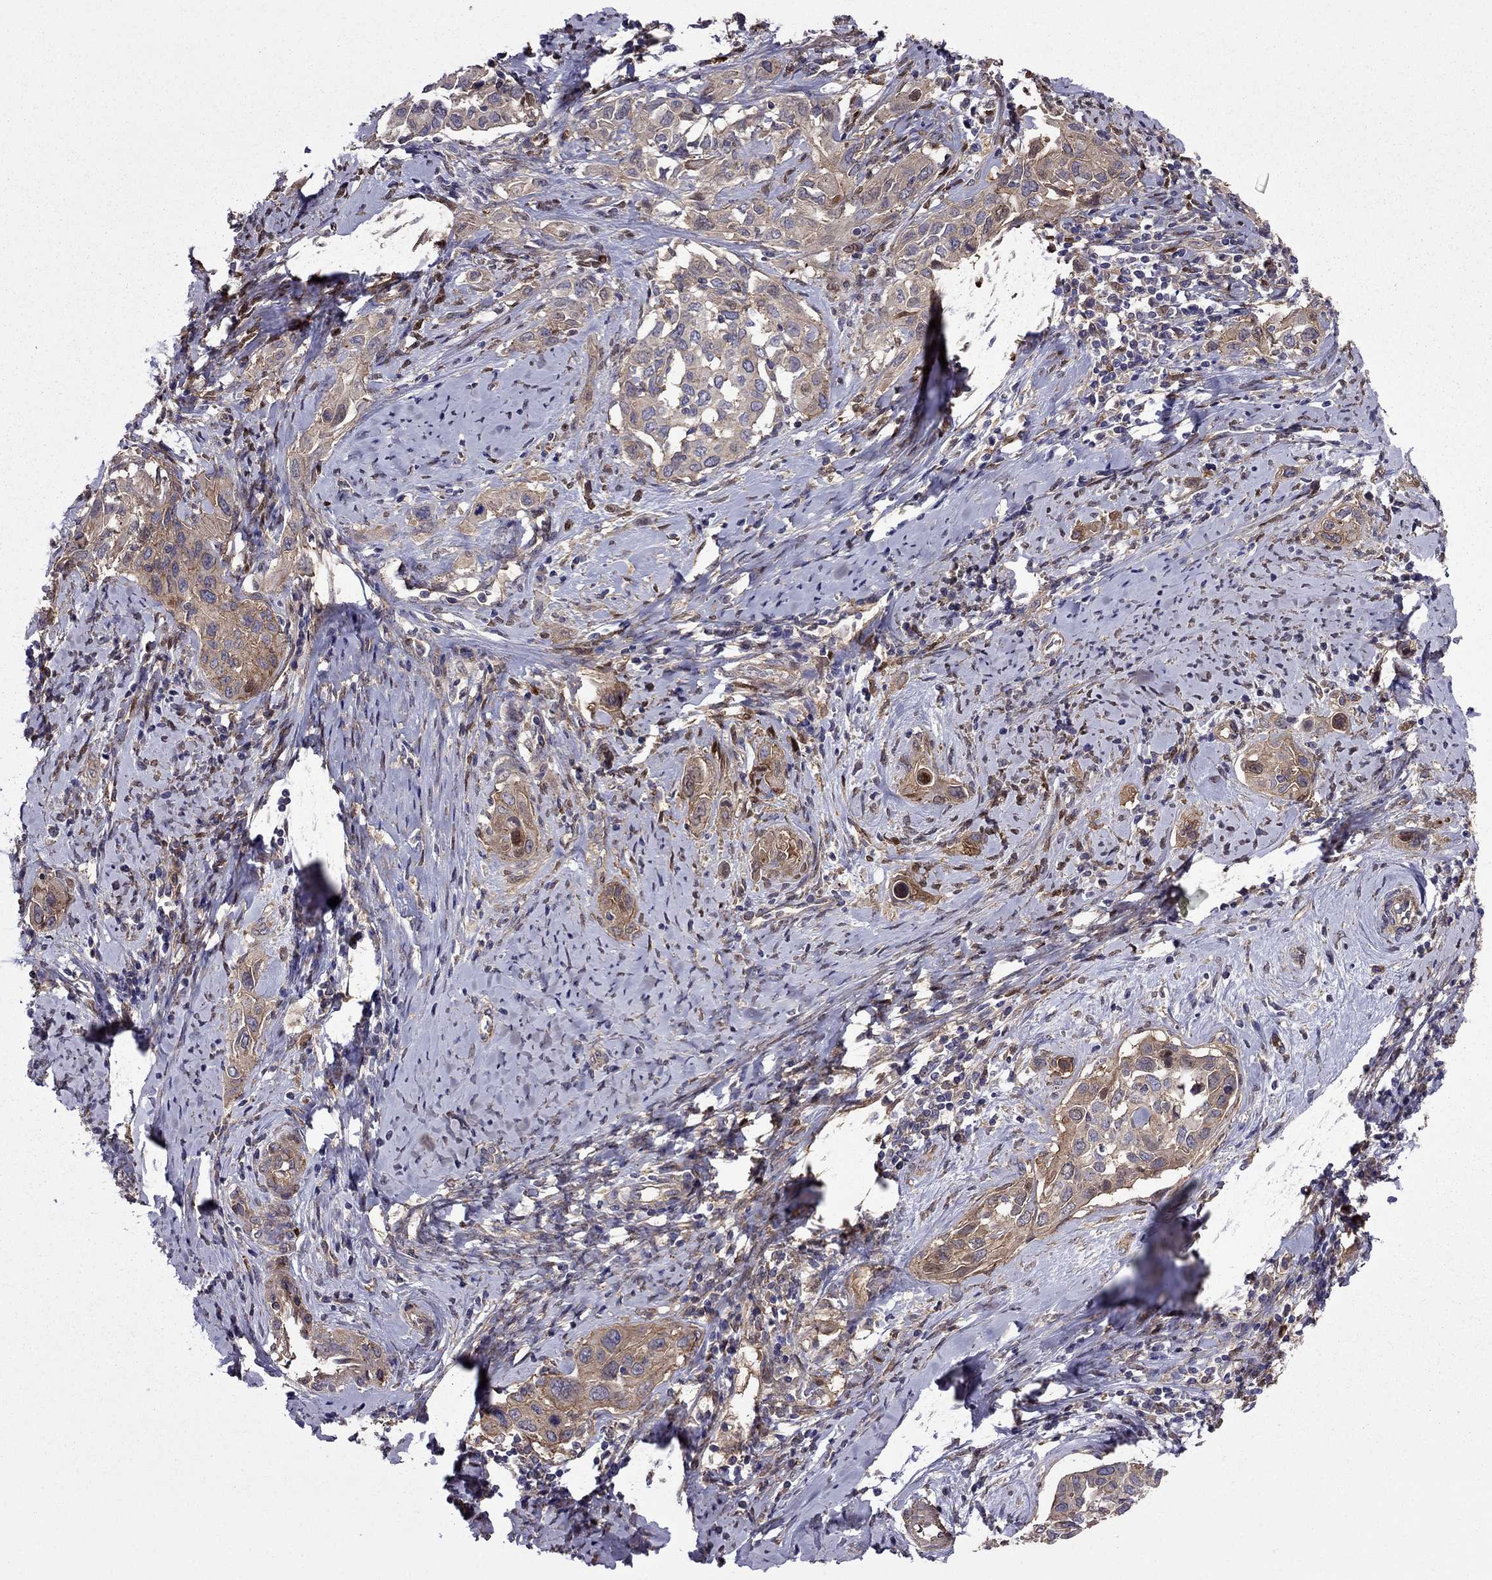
{"staining": {"intensity": "moderate", "quantity": ">75%", "location": "cytoplasmic/membranous"}, "tissue": "cervical cancer", "cell_type": "Tumor cells", "image_type": "cancer", "snomed": [{"axis": "morphology", "description": "Squamous cell carcinoma, NOS"}, {"axis": "topography", "description": "Cervix"}], "caption": "Human squamous cell carcinoma (cervical) stained with a brown dye reveals moderate cytoplasmic/membranous positive positivity in approximately >75% of tumor cells.", "gene": "ITGB1", "patient": {"sex": "female", "age": 51}}